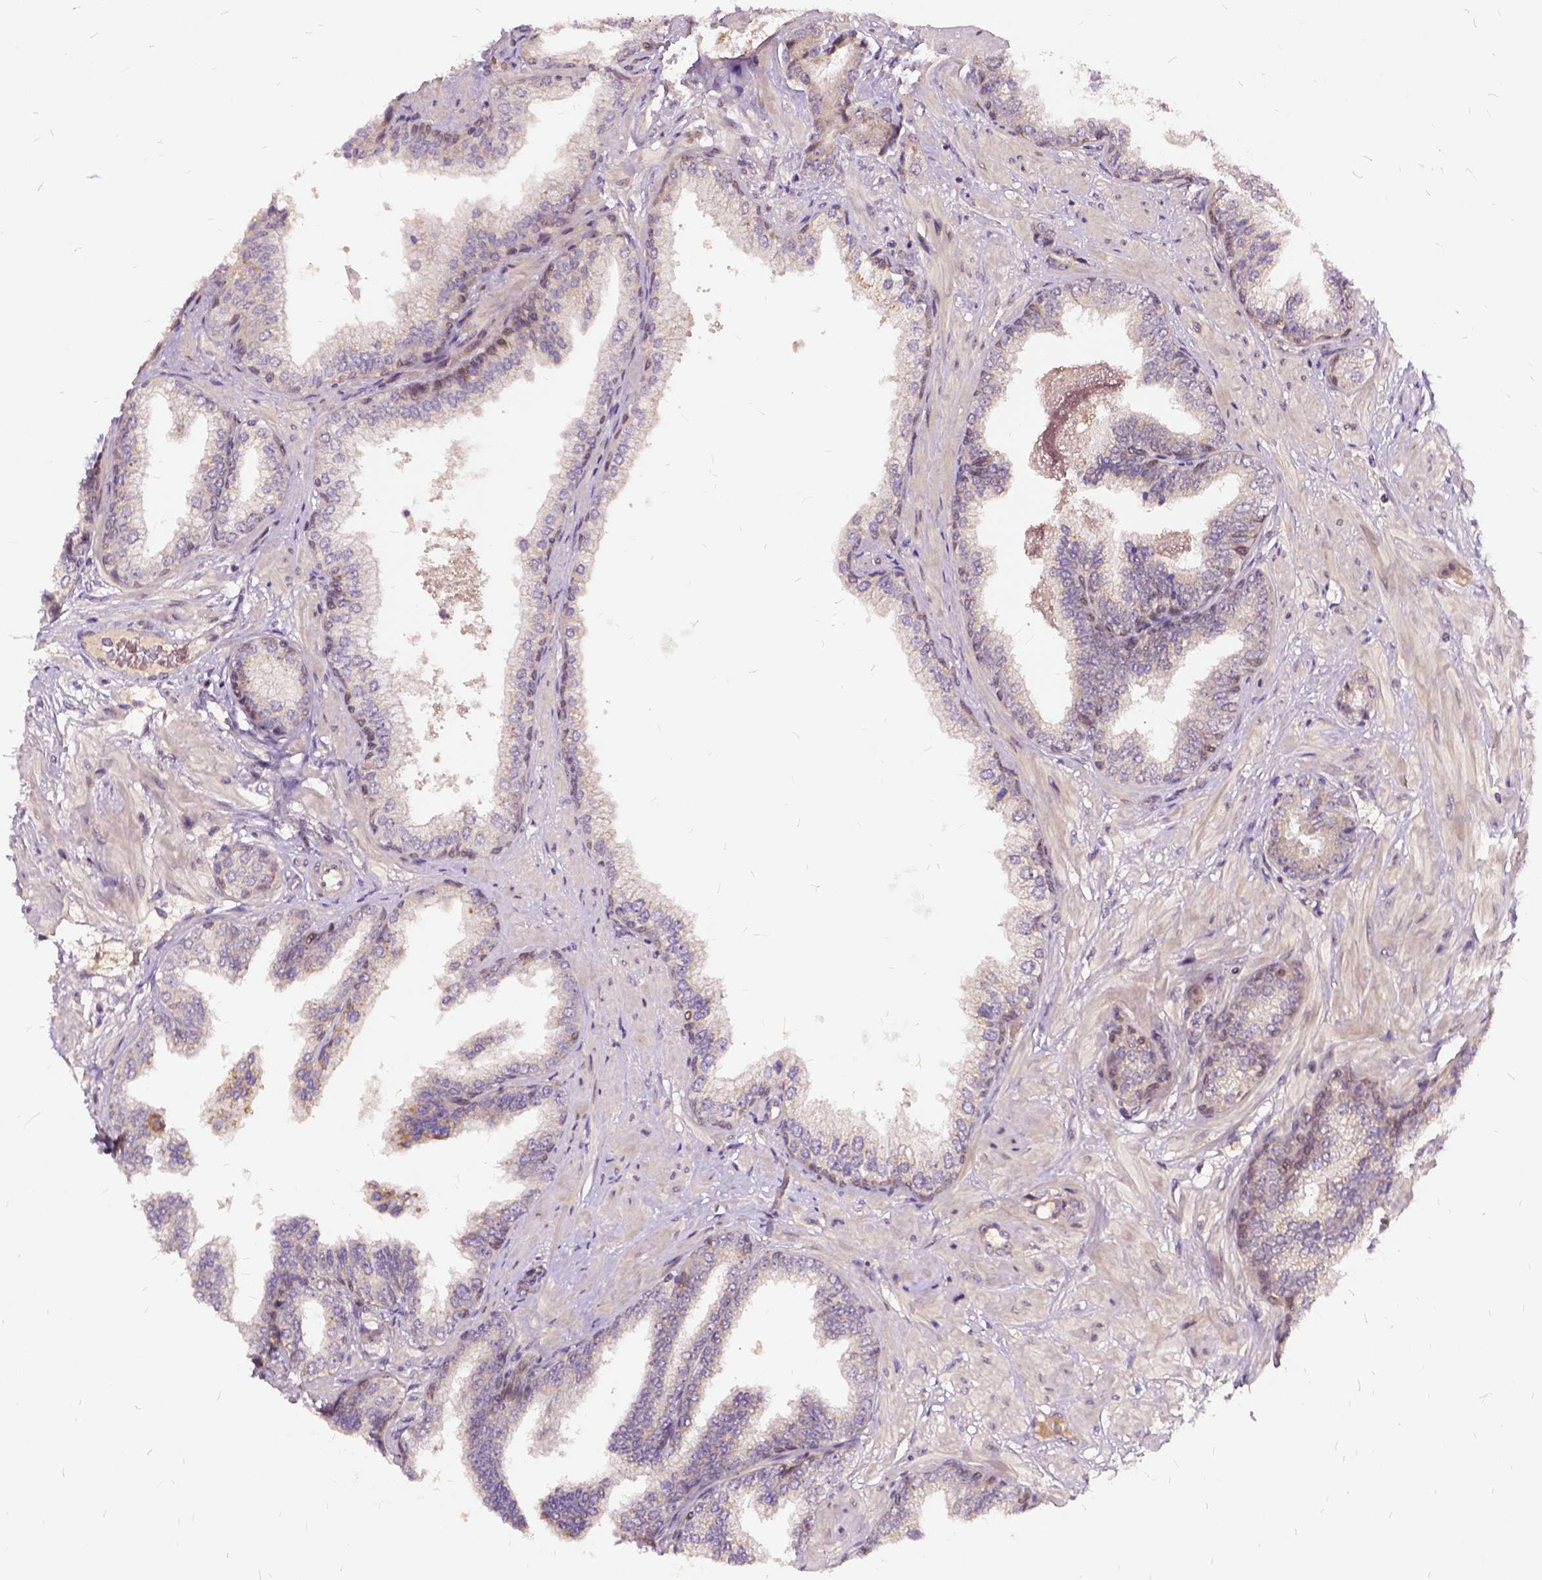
{"staining": {"intensity": "weak", "quantity": "25%-75%", "location": "cytoplasmic/membranous"}, "tissue": "prostate cancer", "cell_type": "Tumor cells", "image_type": "cancer", "snomed": [{"axis": "morphology", "description": "Adenocarcinoma, Low grade"}, {"axis": "topography", "description": "Prostate"}], "caption": "Prostate low-grade adenocarcinoma tissue exhibits weak cytoplasmic/membranous positivity in approximately 25%-75% of tumor cells", "gene": "ILRUN", "patient": {"sex": "male", "age": 55}}